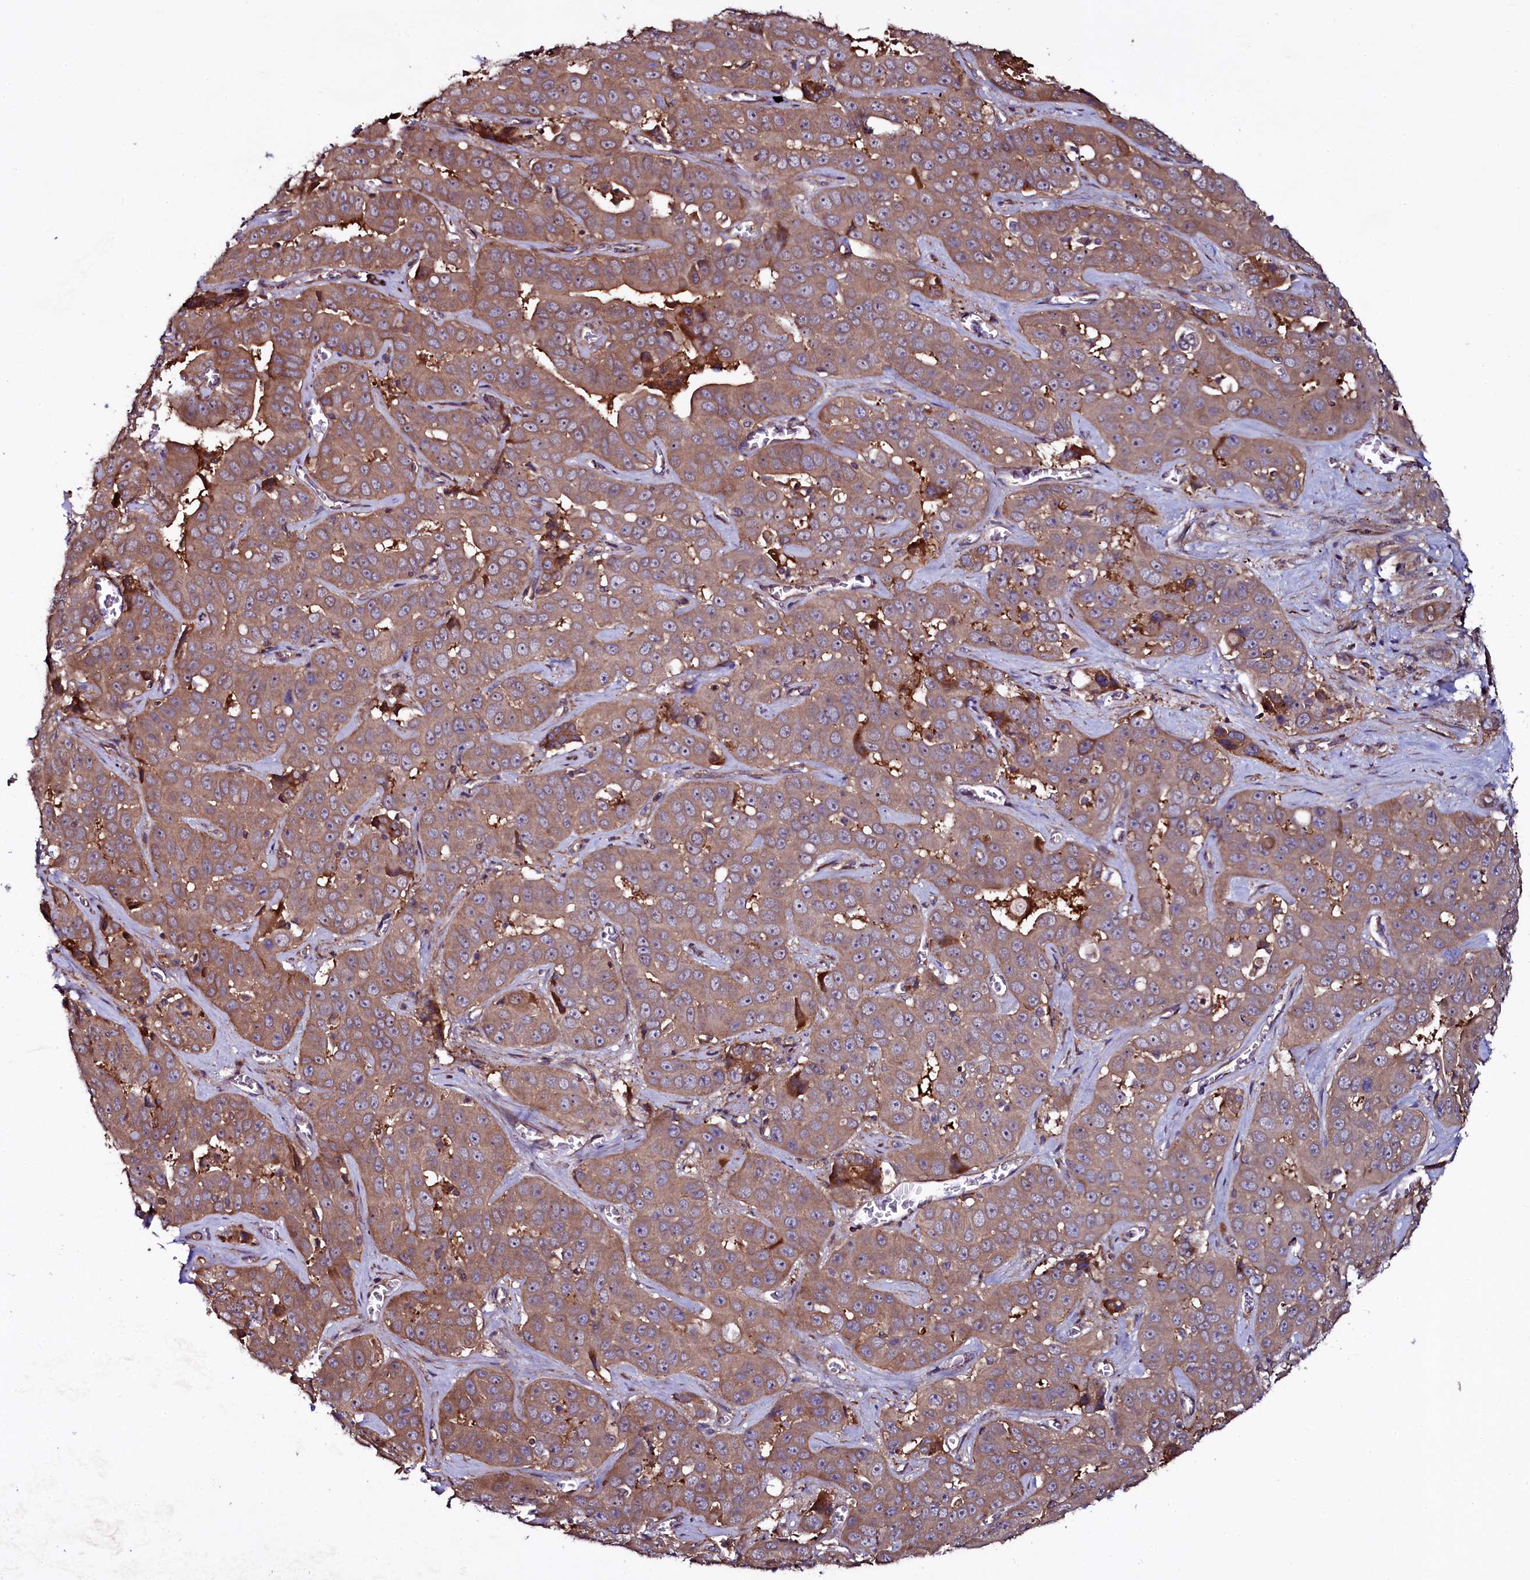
{"staining": {"intensity": "moderate", "quantity": ">75%", "location": "cytoplasmic/membranous"}, "tissue": "liver cancer", "cell_type": "Tumor cells", "image_type": "cancer", "snomed": [{"axis": "morphology", "description": "Cholangiocarcinoma"}, {"axis": "topography", "description": "Liver"}], "caption": "High-magnification brightfield microscopy of liver cancer (cholangiocarcinoma) stained with DAB (brown) and counterstained with hematoxylin (blue). tumor cells exhibit moderate cytoplasmic/membranous expression is present in about>75% of cells. (brown staining indicates protein expression, while blue staining denotes nuclei).", "gene": "USPL1", "patient": {"sex": "female", "age": 52}}